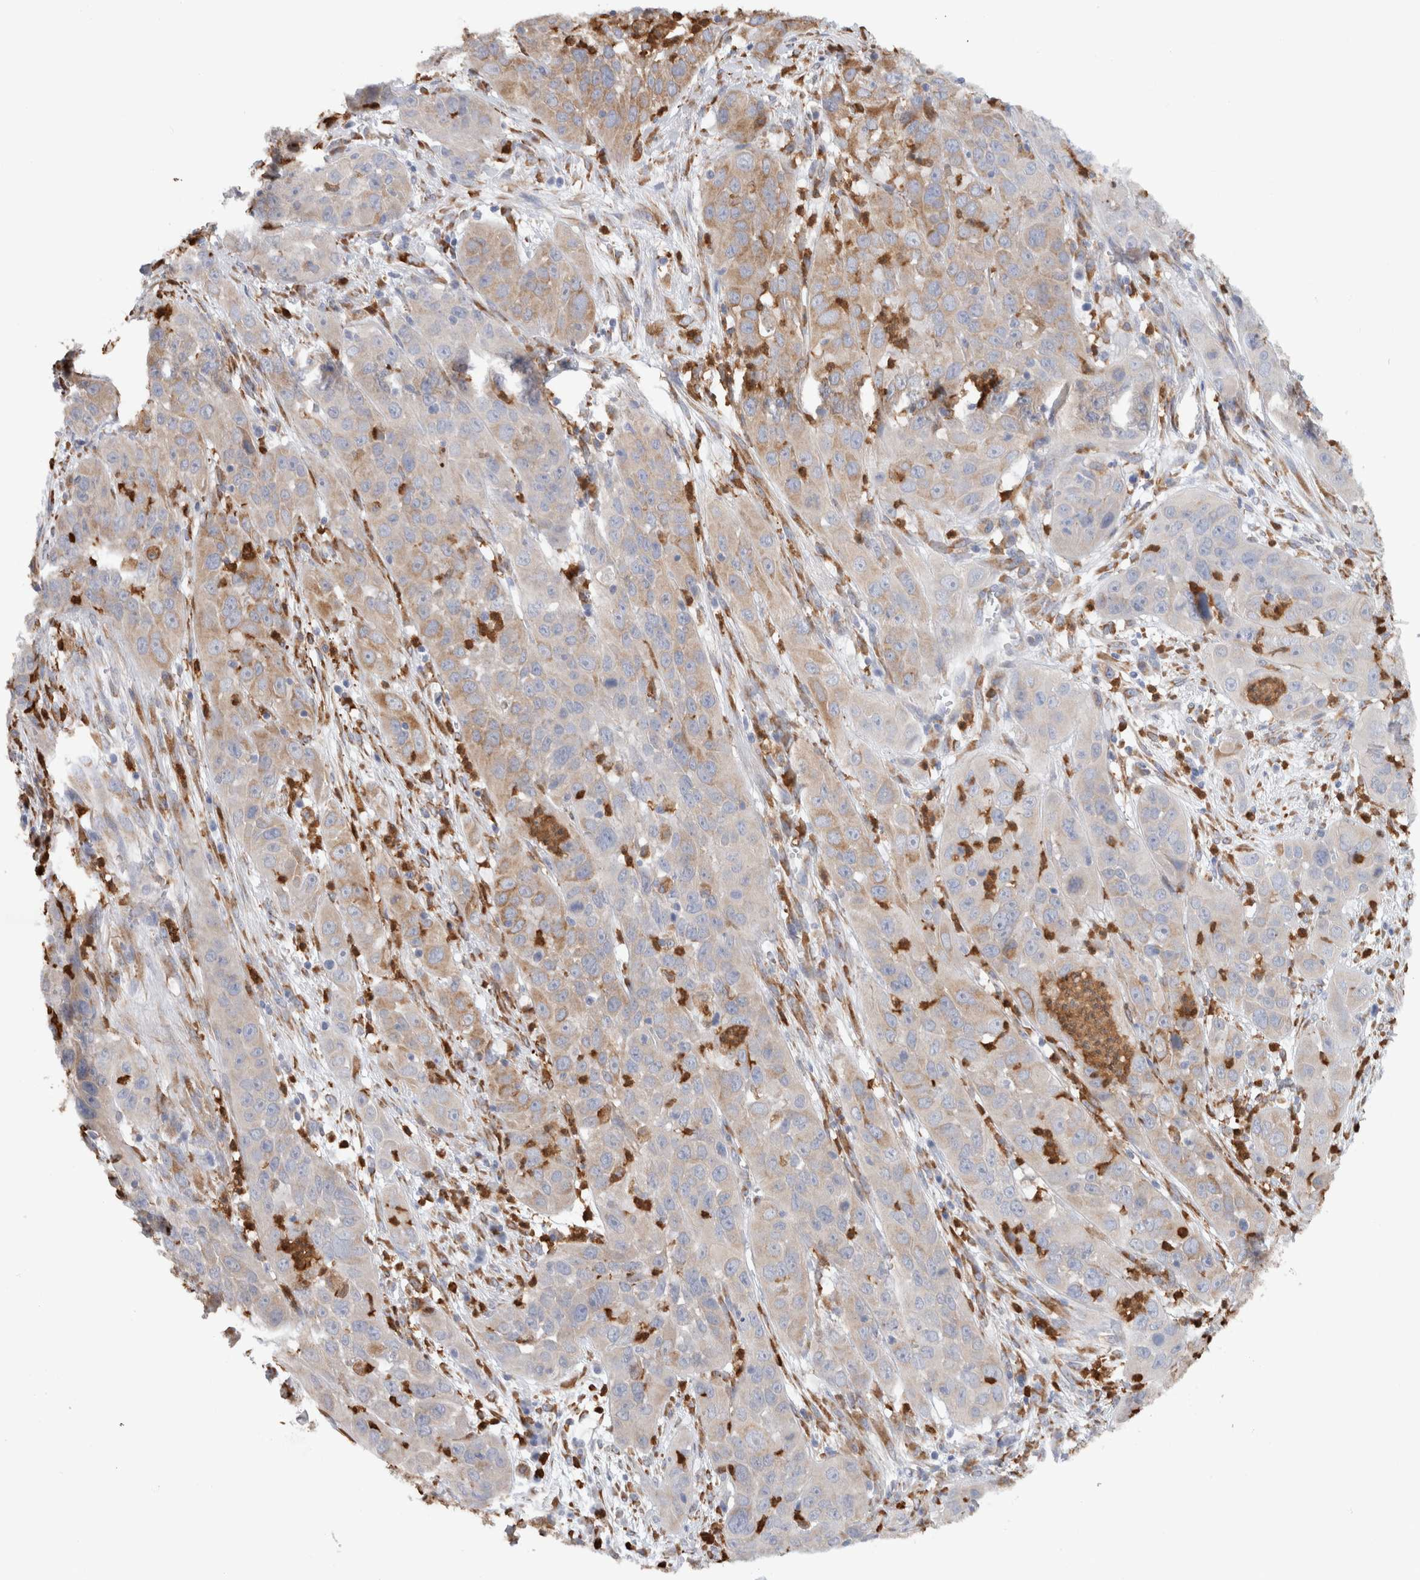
{"staining": {"intensity": "weak", "quantity": ">75%", "location": "cytoplasmic/membranous"}, "tissue": "cervical cancer", "cell_type": "Tumor cells", "image_type": "cancer", "snomed": [{"axis": "morphology", "description": "Squamous cell carcinoma, NOS"}, {"axis": "topography", "description": "Cervix"}], "caption": "Immunohistochemistry staining of squamous cell carcinoma (cervical), which exhibits low levels of weak cytoplasmic/membranous expression in about >75% of tumor cells indicating weak cytoplasmic/membranous protein expression. The staining was performed using DAB (3,3'-diaminobenzidine) (brown) for protein detection and nuclei were counterstained in hematoxylin (blue).", "gene": "P4HA1", "patient": {"sex": "female", "age": 32}}